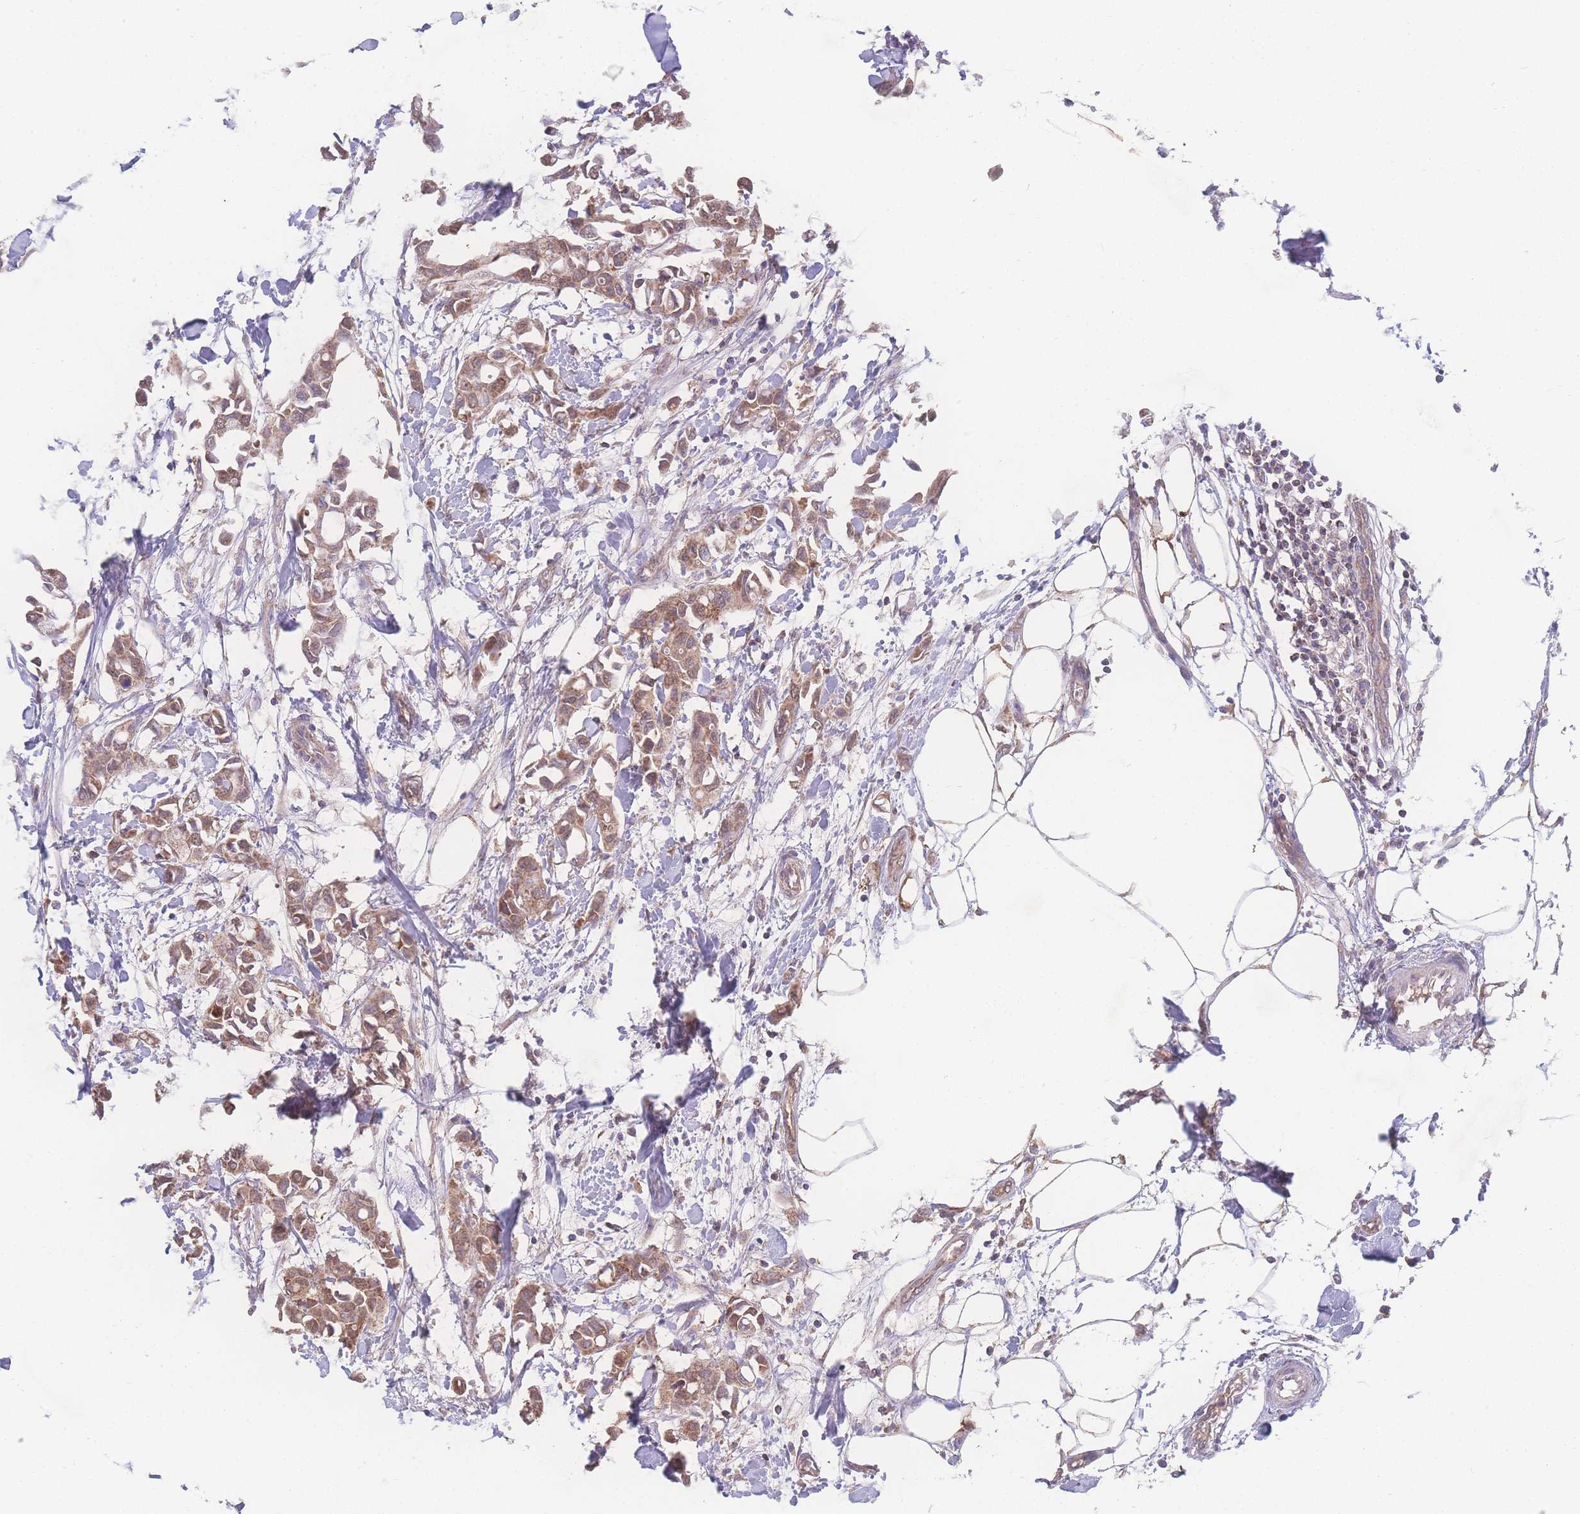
{"staining": {"intensity": "moderate", "quantity": ">75%", "location": "cytoplasmic/membranous"}, "tissue": "breast cancer", "cell_type": "Tumor cells", "image_type": "cancer", "snomed": [{"axis": "morphology", "description": "Duct carcinoma"}, {"axis": "topography", "description": "Breast"}], "caption": "Protein expression analysis of breast cancer reveals moderate cytoplasmic/membranous staining in about >75% of tumor cells.", "gene": "GIPR", "patient": {"sex": "female", "age": 41}}